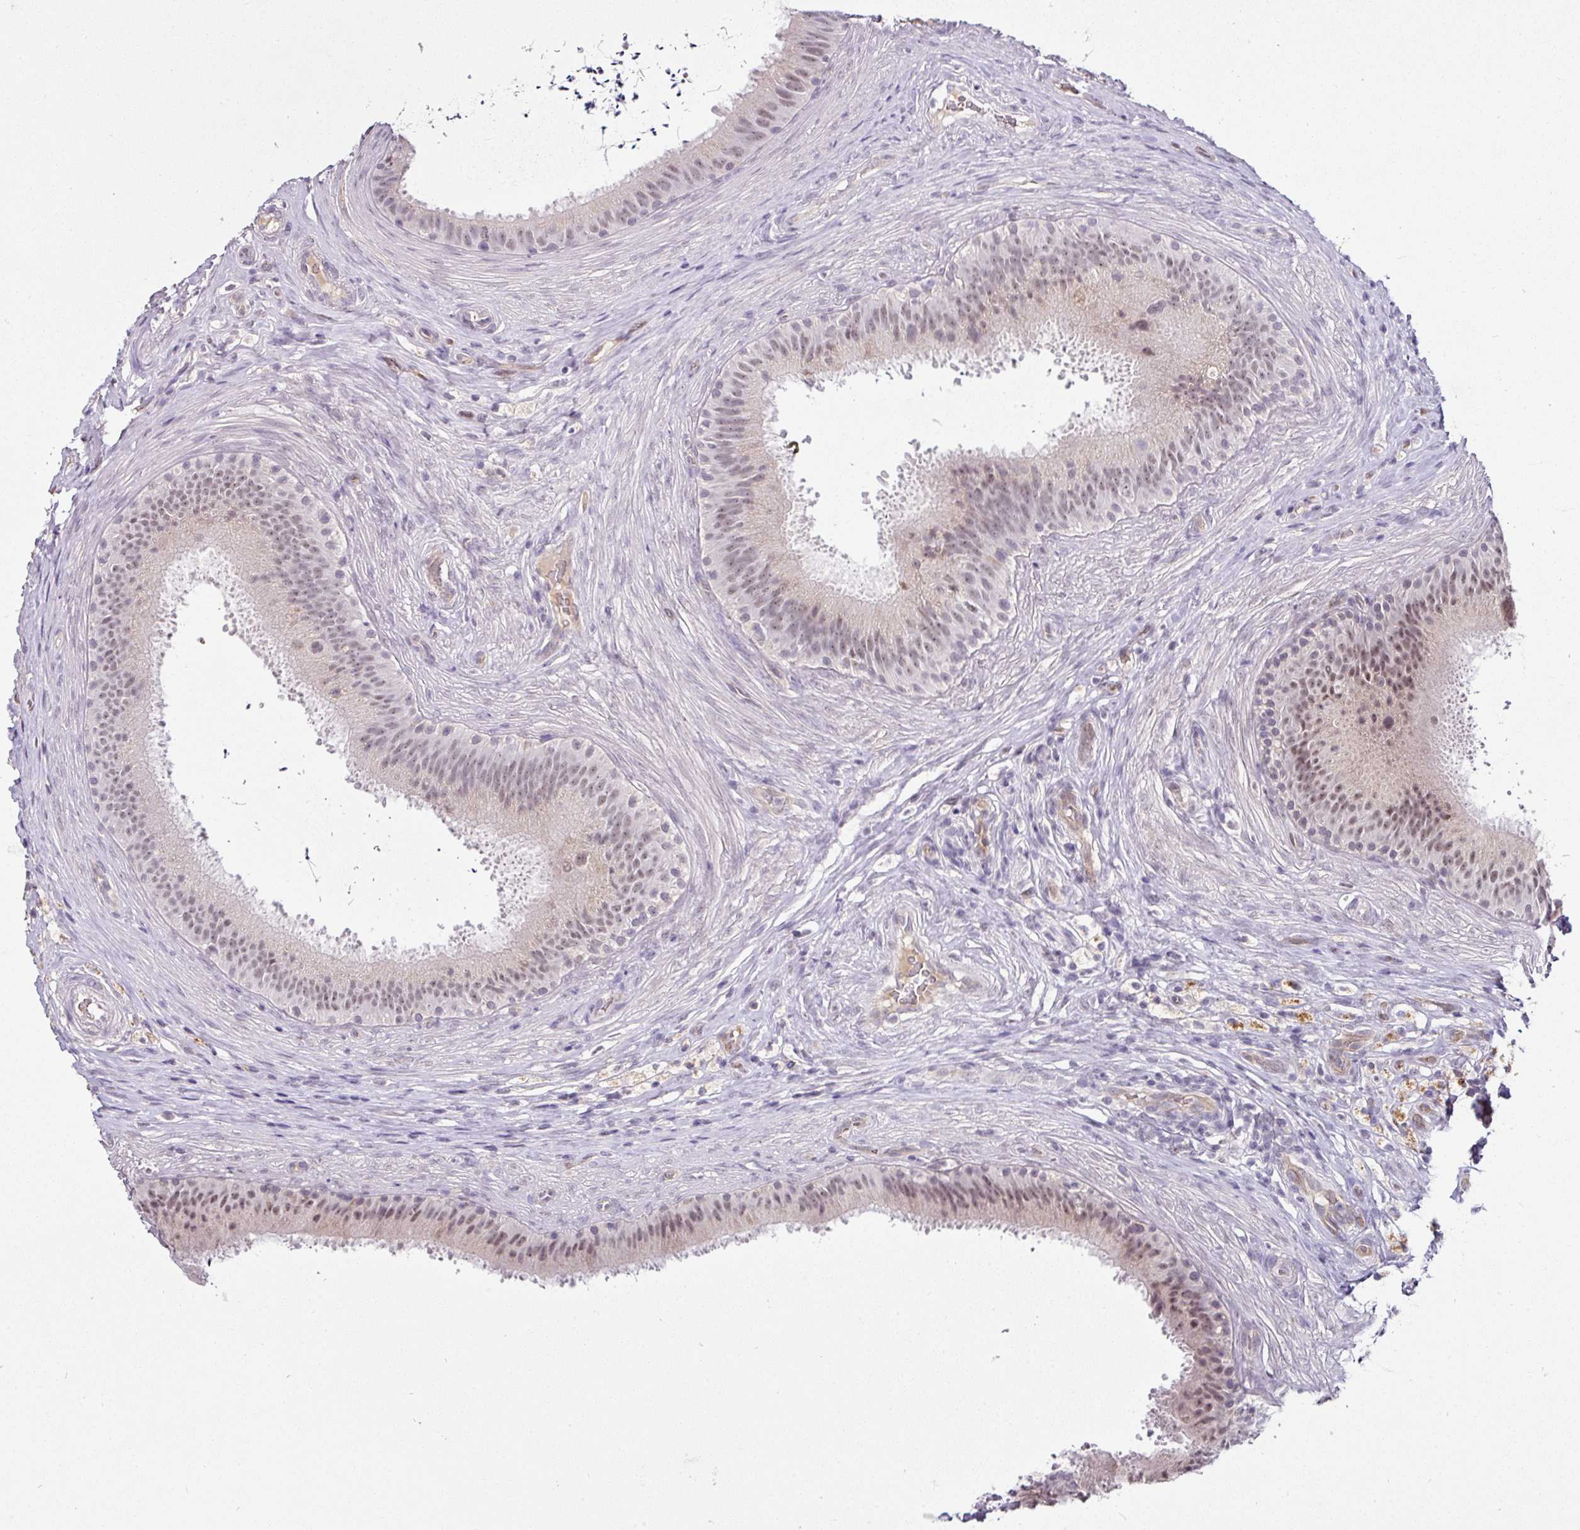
{"staining": {"intensity": "weak", "quantity": "<25%", "location": "nuclear"}, "tissue": "epididymis", "cell_type": "Glandular cells", "image_type": "normal", "snomed": [{"axis": "morphology", "description": "Normal tissue, NOS"}, {"axis": "topography", "description": "Testis"}, {"axis": "topography", "description": "Epididymis"}], "caption": "Glandular cells show no significant staining in unremarkable epididymis.", "gene": "NAPSA", "patient": {"sex": "male", "age": 41}}